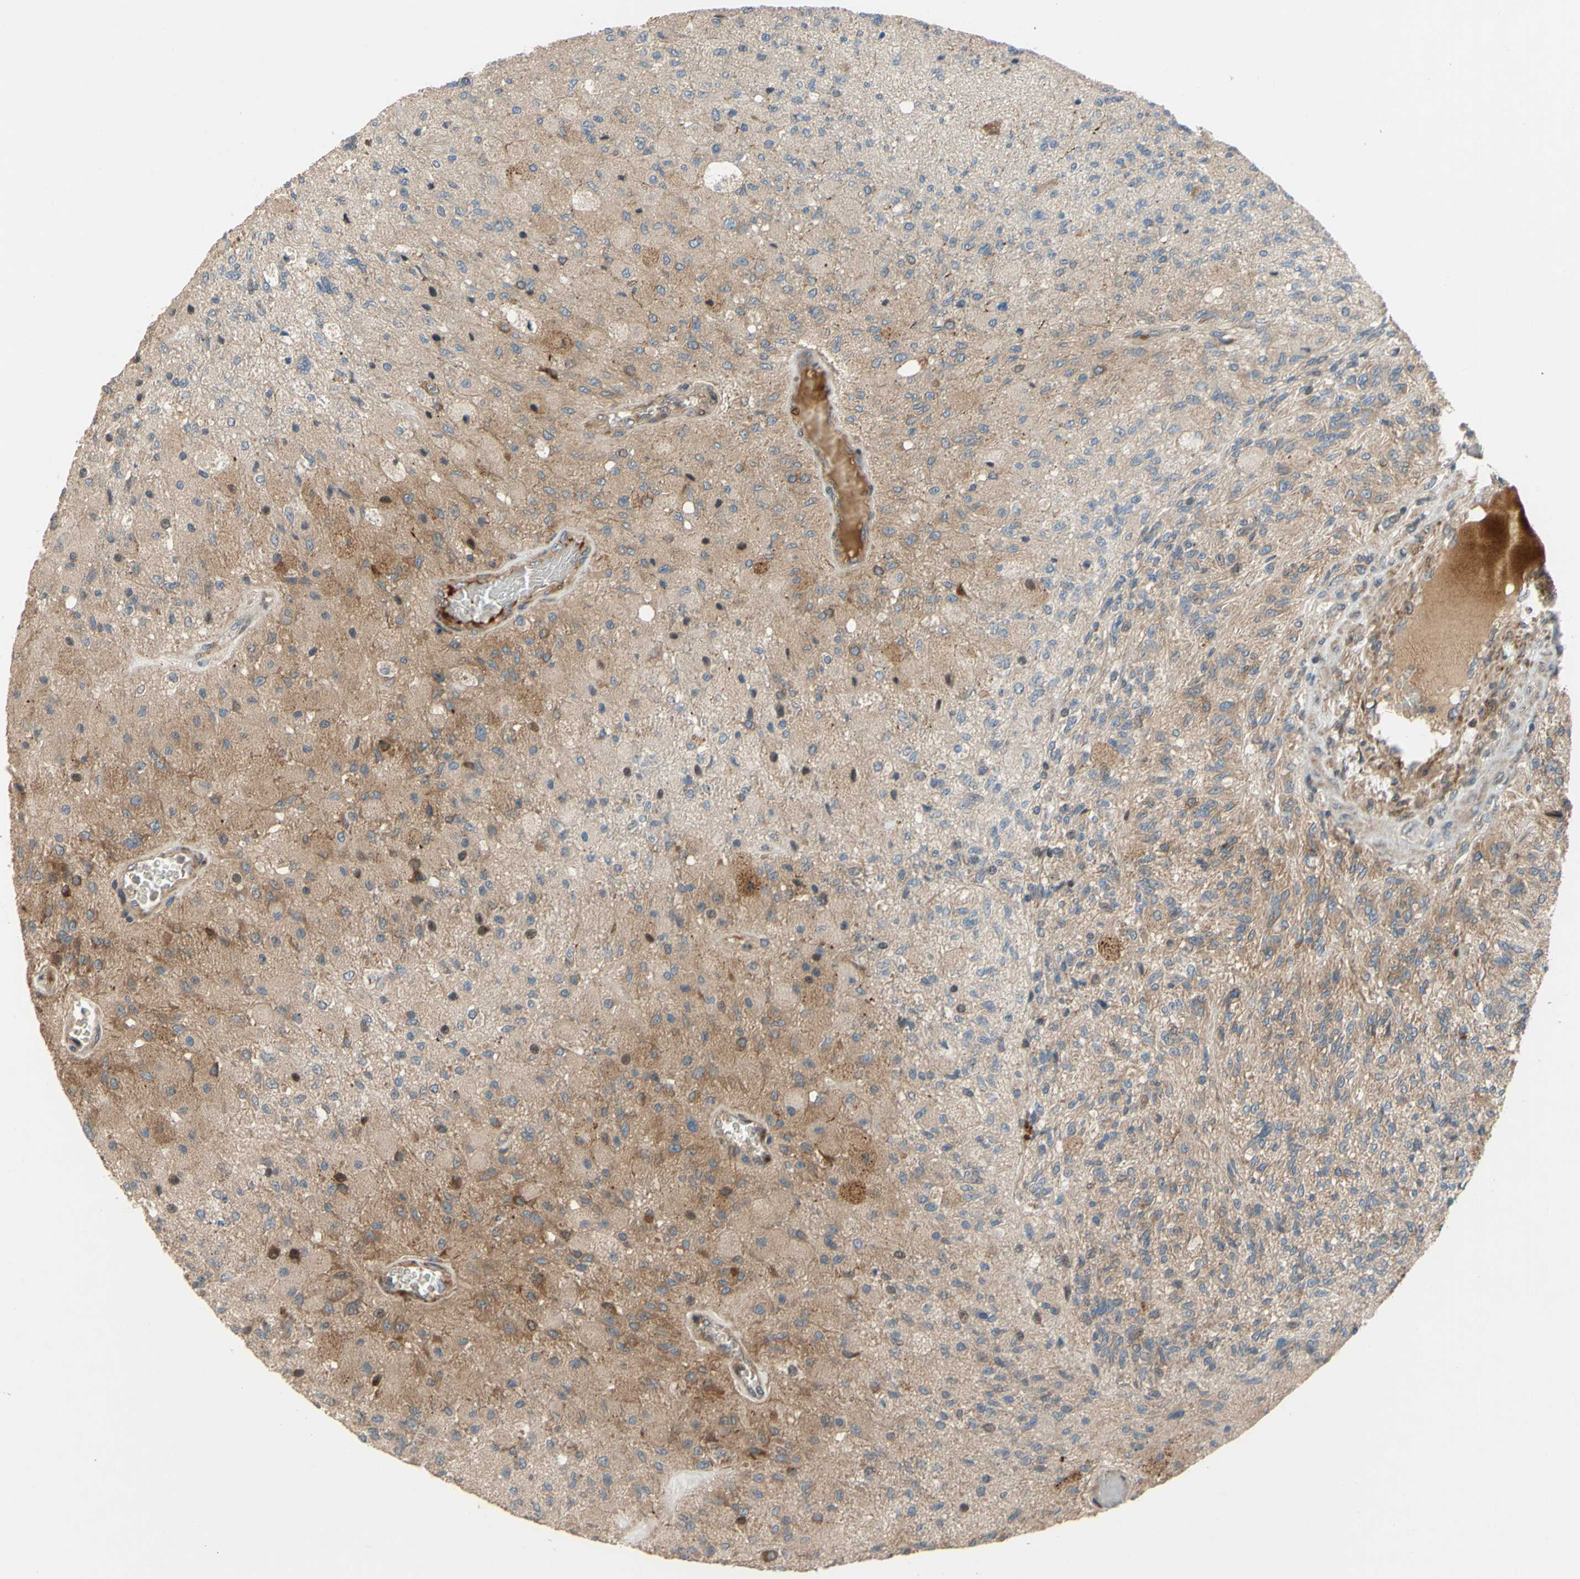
{"staining": {"intensity": "moderate", "quantity": "<25%", "location": "cytoplasmic/membranous"}, "tissue": "glioma", "cell_type": "Tumor cells", "image_type": "cancer", "snomed": [{"axis": "morphology", "description": "Normal tissue, NOS"}, {"axis": "morphology", "description": "Glioma, malignant, High grade"}, {"axis": "topography", "description": "Cerebral cortex"}], "caption": "Brown immunohistochemical staining in human glioma displays moderate cytoplasmic/membranous expression in about <25% of tumor cells. The protein of interest is shown in brown color, while the nuclei are stained blue.", "gene": "SPTLC1", "patient": {"sex": "male", "age": 77}}